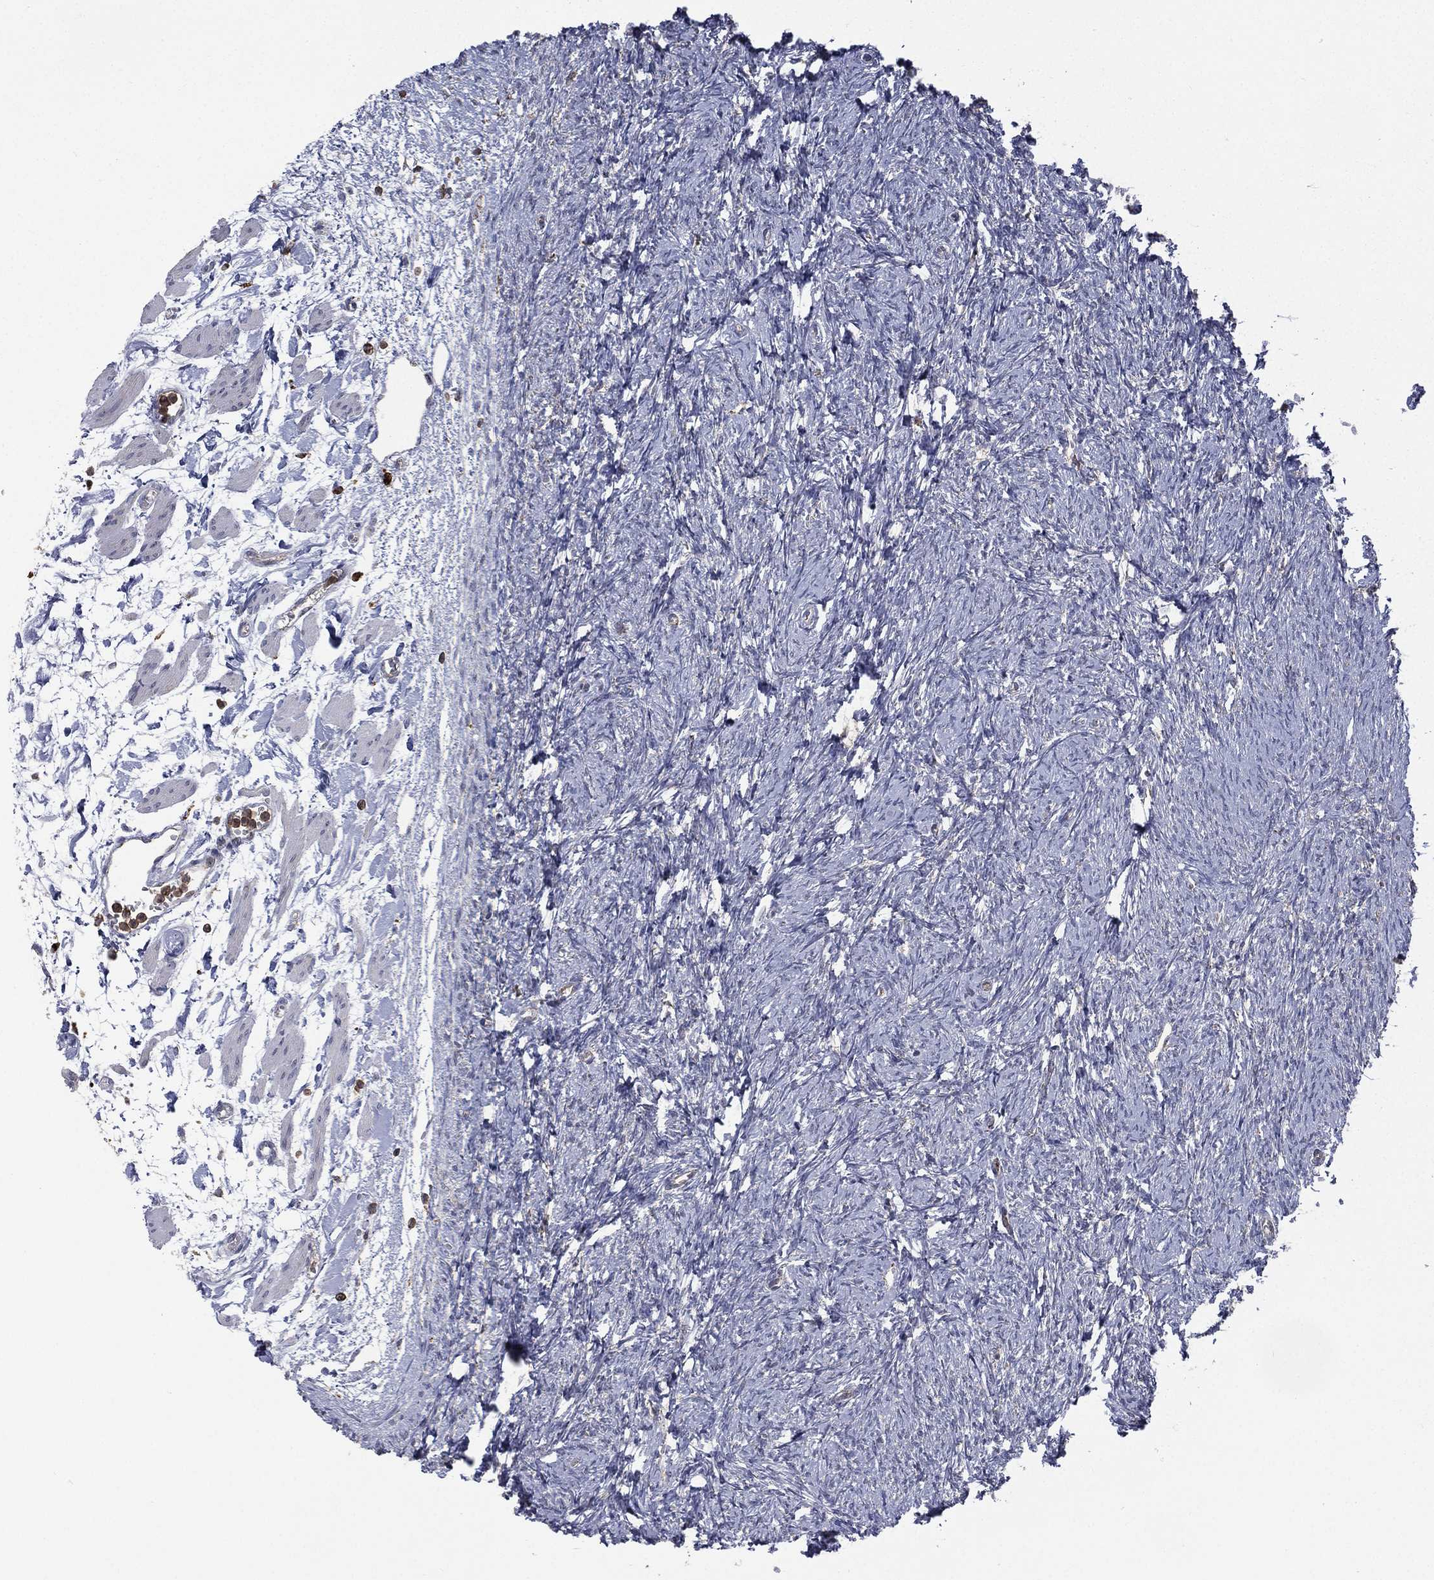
{"staining": {"intensity": "strong", "quantity": ">75%", "location": "cytoplasmic/membranous"}, "tissue": "ovary", "cell_type": "Follicle cells", "image_type": "normal", "snomed": [{"axis": "morphology", "description": "Normal tissue, NOS"}, {"axis": "topography", "description": "Fallopian tube"}, {"axis": "topography", "description": "Ovary"}], "caption": "Follicle cells demonstrate high levels of strong cytoplasmic/membranous positivity in approximately >75% of cells in normal ovary. The staining was performed using DAB, with brown indicating positive protein expression. Nuclei are stained blue with hematoxylin.", "gene": "RIN3", "patient": {"sex": "female", "age": 33}}